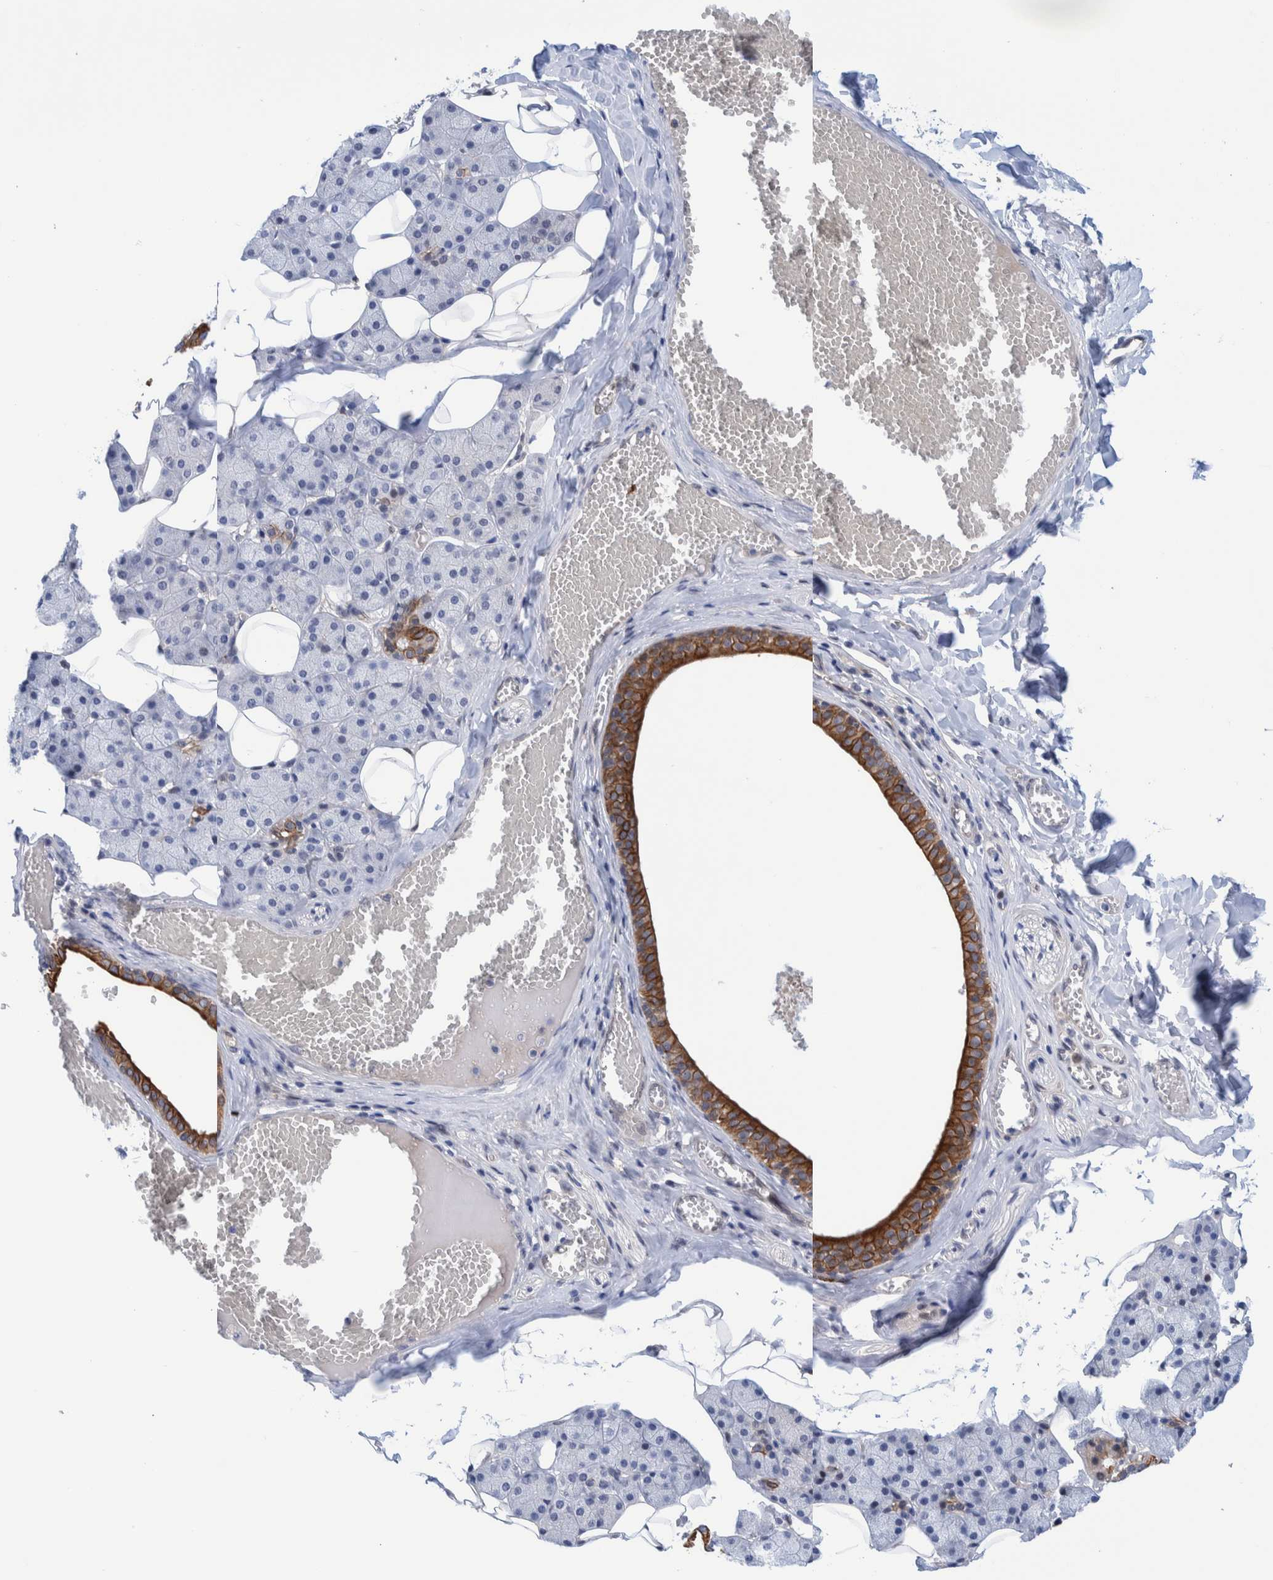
{"staining": {"intensity": "moderate", "quantity": "25%-75%", "location": "cytoplasmic/membranous"}, "tissue": "salivary gland", "cell_type": "Glandular cells", "image_type": "normal", "snomed": [{"axis": "morphology", "description": "Normal tissue, NOS"}, {"axis": "topography", "description": "Salivary gland"}], "caption": "Immunohistochemistry (IHC) of normal human salivary gland reveals medium levels of moderate cytoplasmic/membranous expression in about 25%-75% of glandular cells.", "gene": "PFAS", "patient": {"sex": "female", "age": 33}}